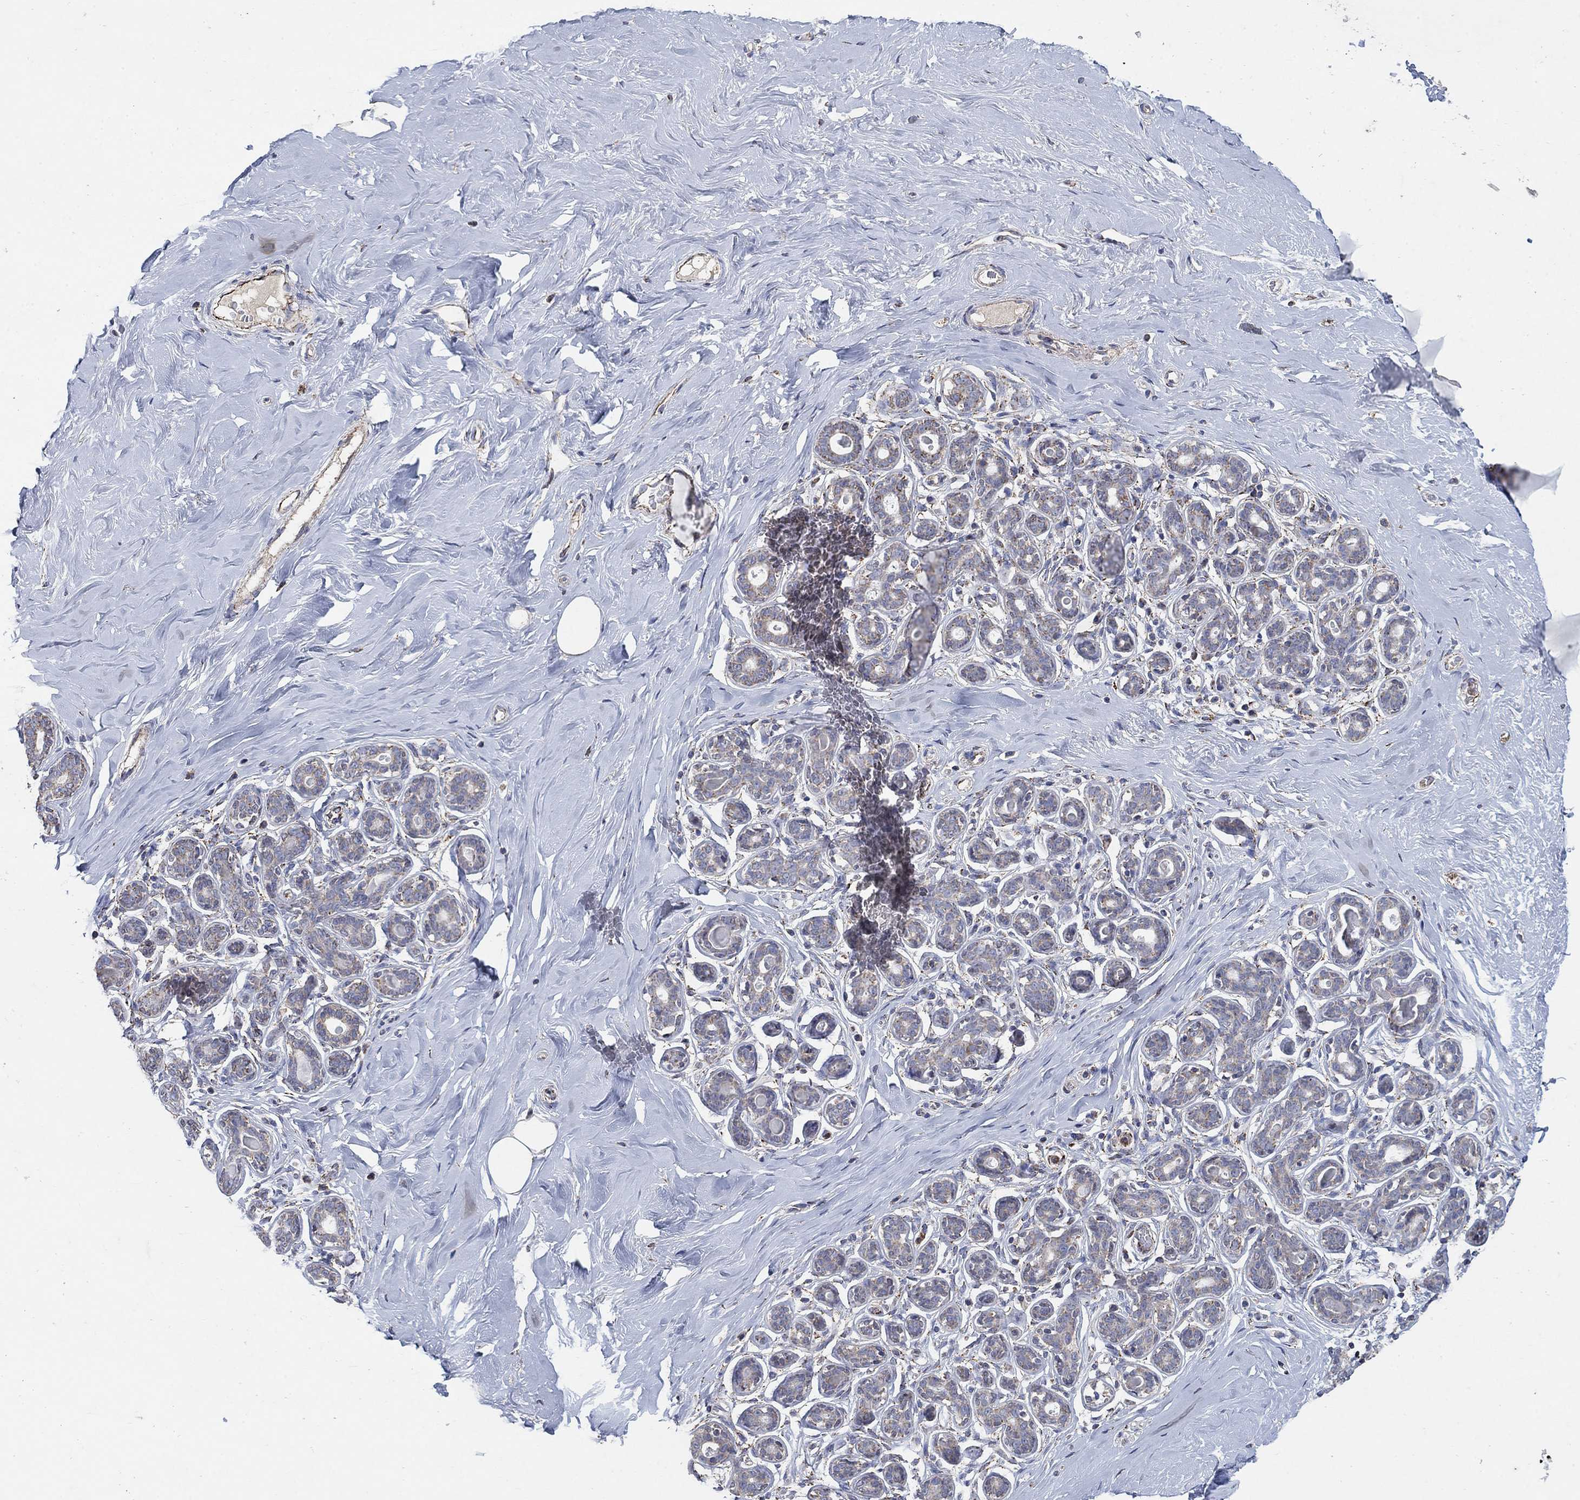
{"staining": {"intensity": "moderate", "quantity": "<25%", "location": "cytoplasmic/membranous"}, "tissue": "breast", "cell_type": "Glandular cells", "image_type": "normal", "snomed": [{"axis": "morphology", "description": "Normal tissue, NOS"}, {"axis": "topography", "description": "Skin"}, {"axis": "topography", "description": "Breast"}], "caption": "Immunohistochemical staining of normal breast reveals <25% levels of moderate cytoplasmic/membranous protein expression in approximately <25% of glandular cells.", "gene": "PNPLA2", "patient": {"sex": "female", "age": 43}}